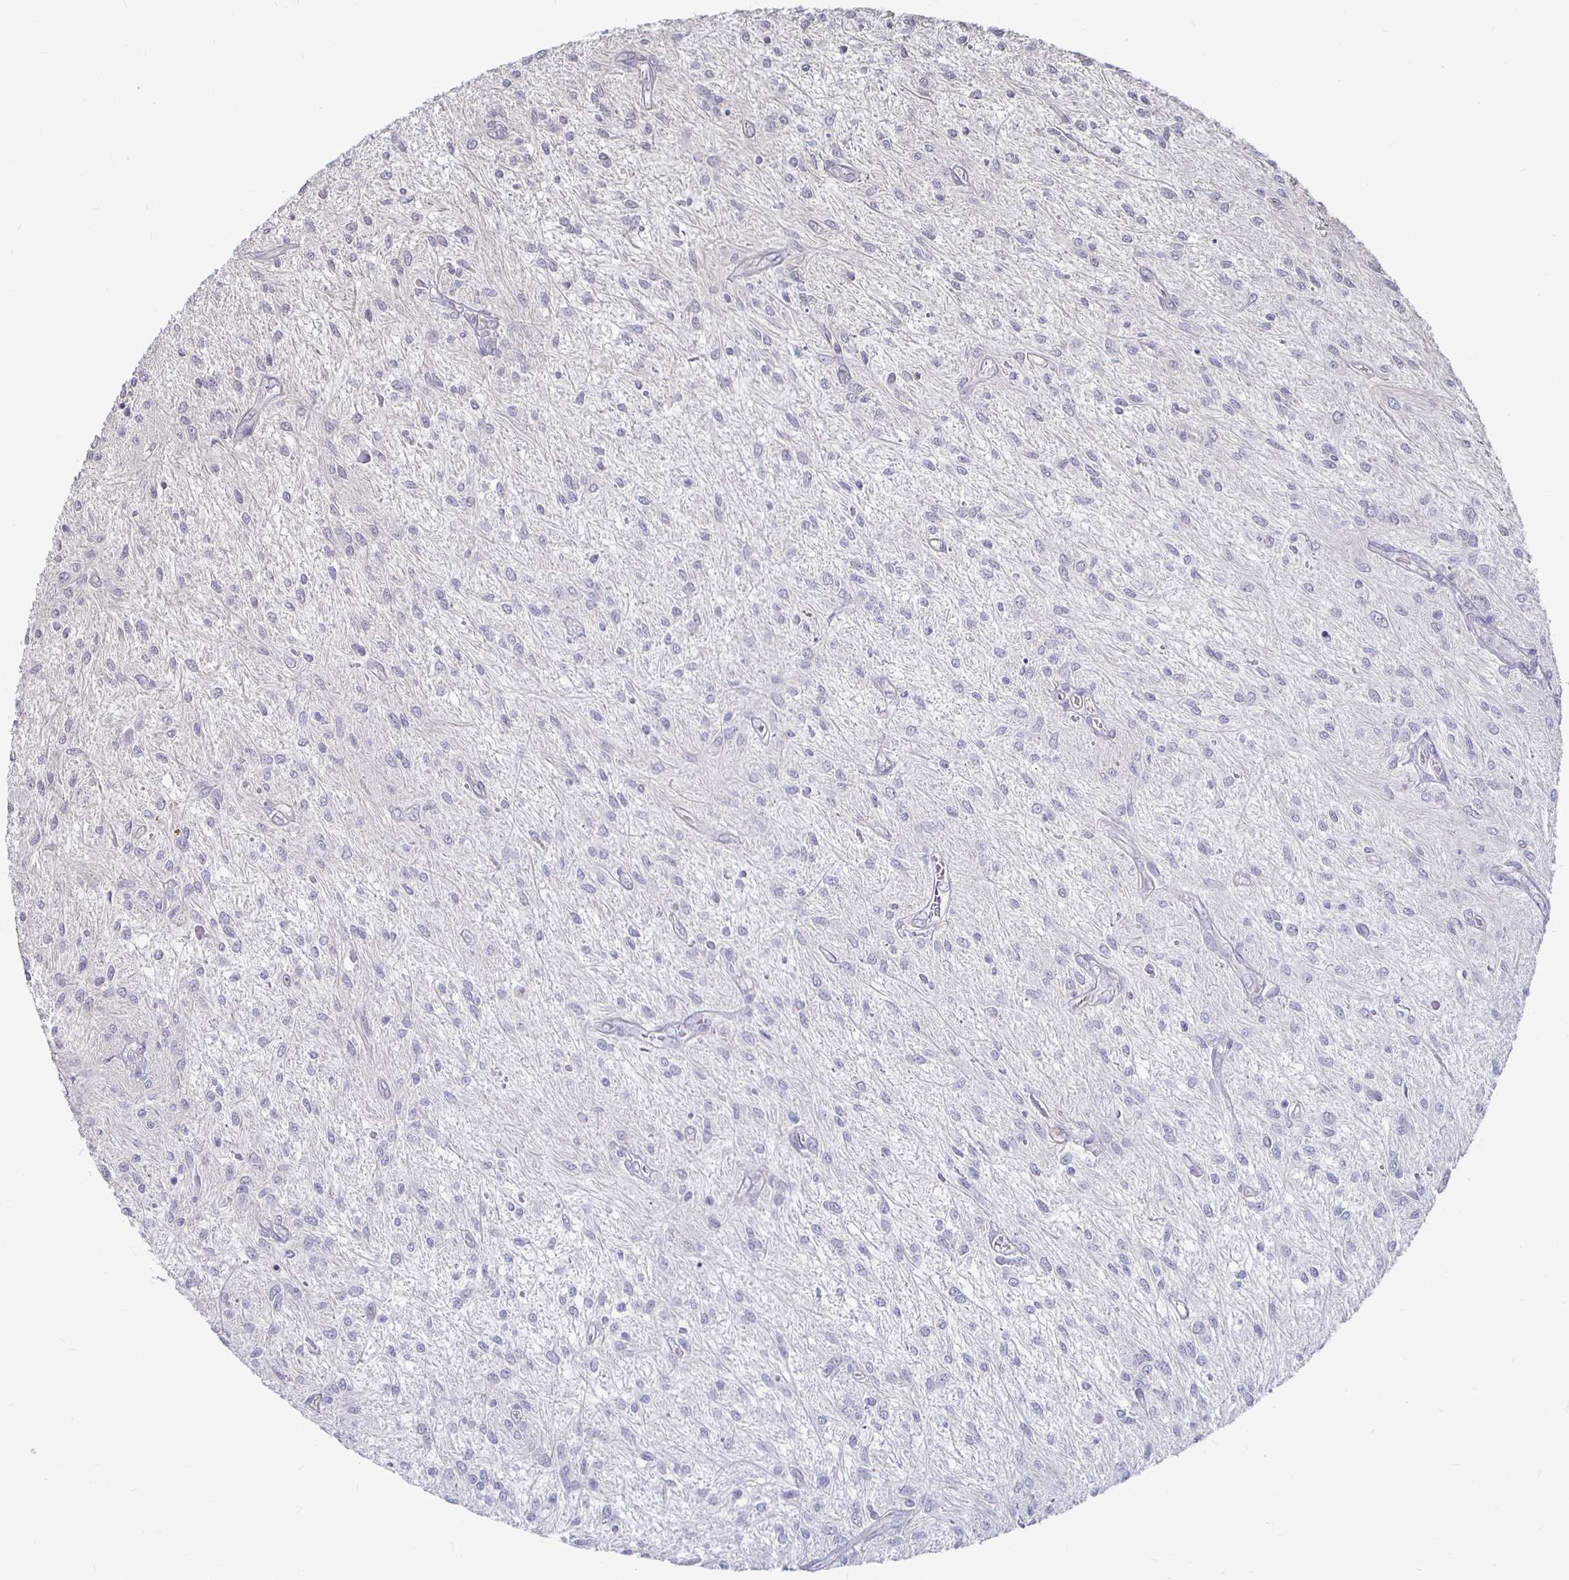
{"staining": {"intensity": "negative", "quantity": "none", "location": "none"}, "tissue": "glioma", "cell_type": "Tumor cells", "image_type": "cancer", "snomed": [{"axis": "morphology", "description": "Glioma, malignant, Low grade"}, {"axis": "topography", "description": "Cerebellum"}], "caption": "High magnification brightfield microscopy of glioma stained with DAB (3,3'-diaminobenzidine) (brown) and counterstained with hematoxylin (blue): tumor cells show no significant expression.", "gene": "CAPN11", "patient": {"sex": "female", "age": 14}}